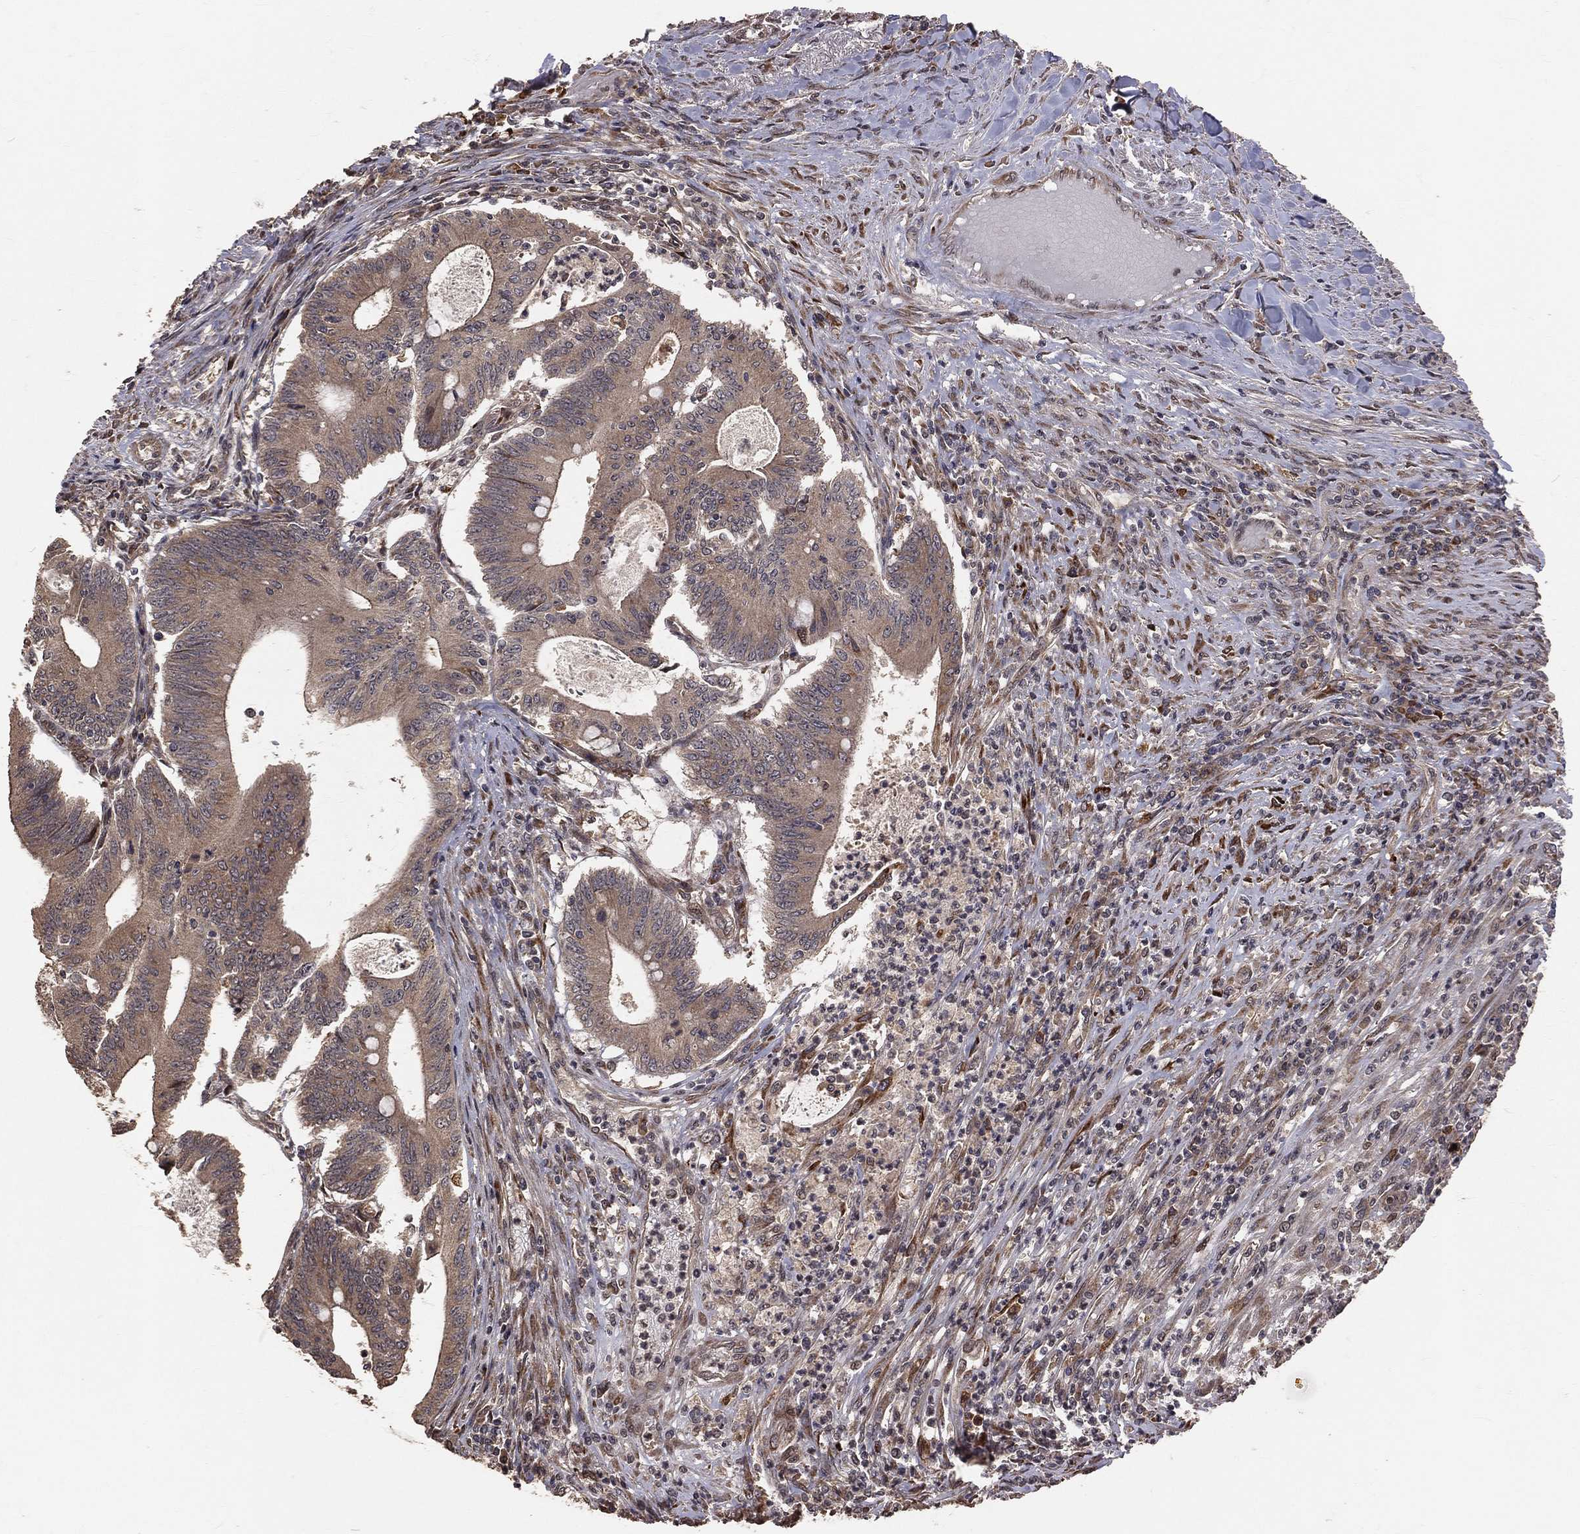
{"staining": {"intensity": "weak", "quantity": "25%-75%", "location": "cytoplasmic/membranous"}, "tissue": "colorectal cancer", "cell_type": "Tumor cells", "image_type": "cancer", "snomed": [{"axis": "morphology", "description": "Adenocarcinoma, NOS"}, {"axis": "topography", "description": "Colon"}], "caption": "Colorectal adenocarcinoma stained with a brown dye displays weak cytoplasmic/membranous positive positivity in approximately 25%-75% of tumor cells.", "gene": "MAPK1", "patient": {"sex": "female", "age": 70}}